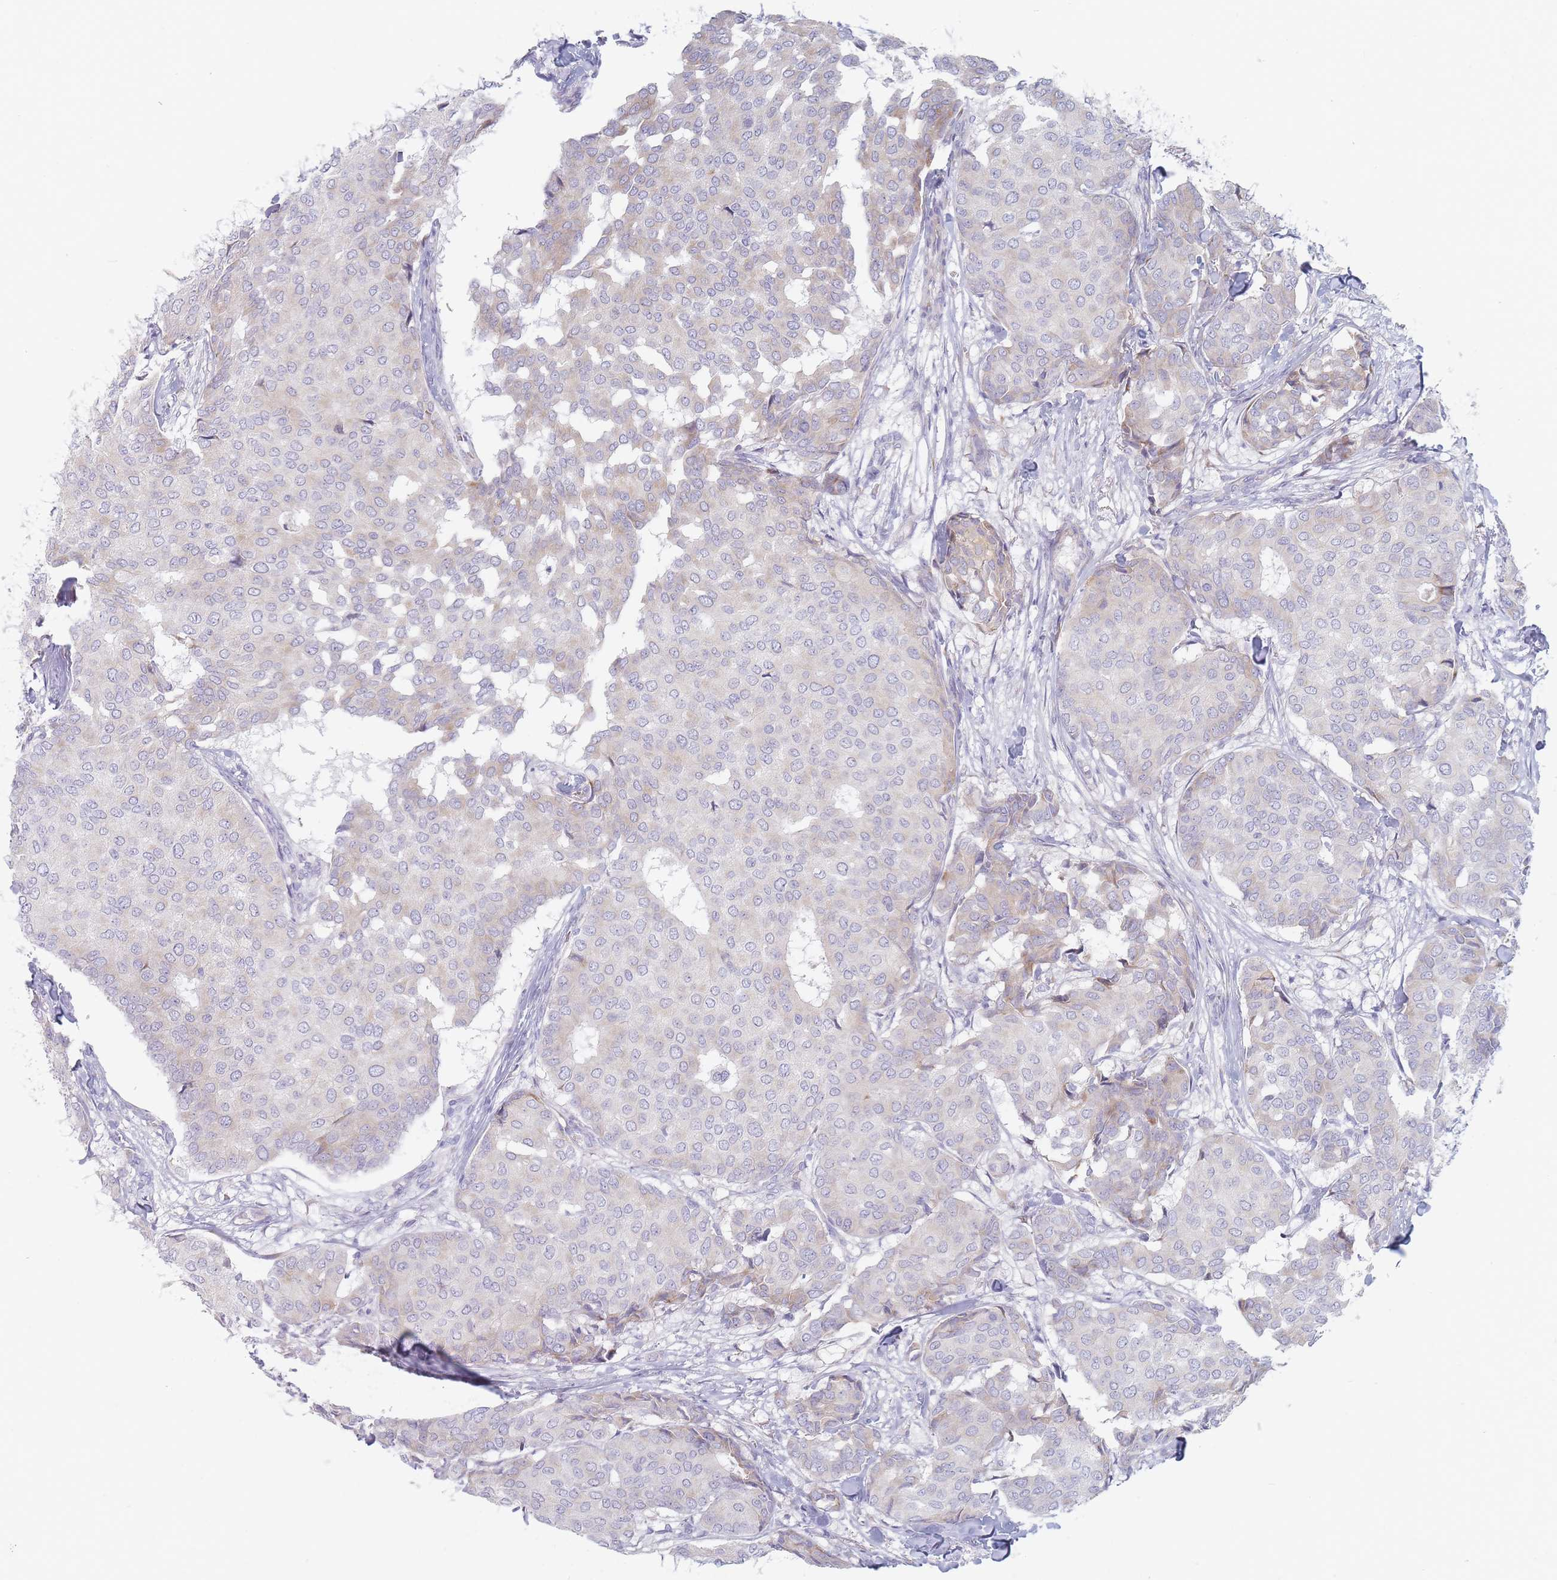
{"staining": {"intensity": "weak", "quantity": "<25%", "location": "cytoplasmic/membranous"}, "tissue": "breast cancer", "cell_type": "Tumor cells", "image_type": "cancer", "snomed": [{"axis": "morphology", "description": "Duct carcinoma"}, {"axis": "topography", "description": "Breast"}], "caption": "The histopathology image reveals no significant positivity in tumor cells of breast intraductal carcinoma.", "gene": "SPATS1", "patient": {"sex": "female", "age": 75}}